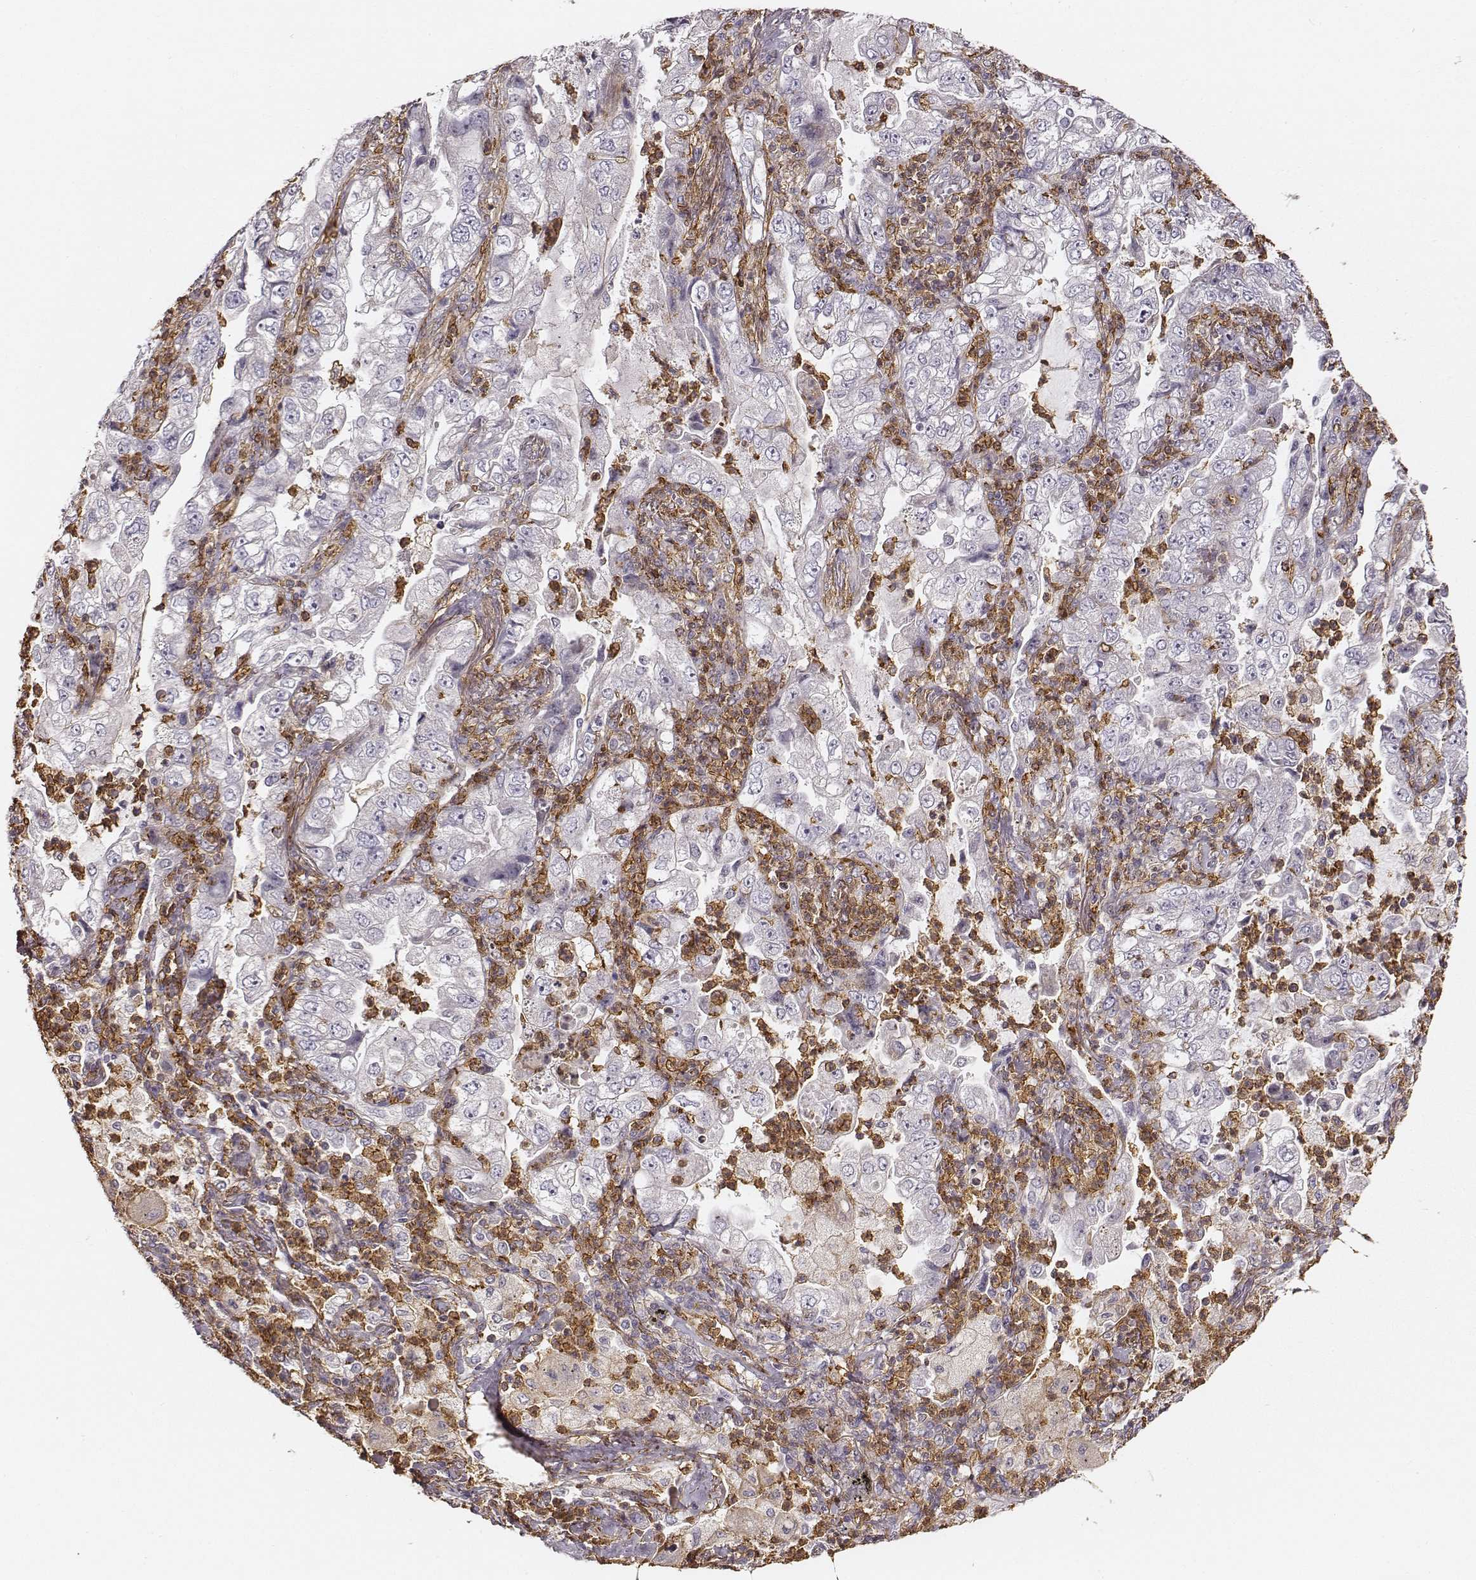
{"staining": {"intensity": "negative", "quantity": "none", "location": "none"}, "tissue": "lung cancer", "cell_type": "Tumor cells", "image_type": "cancer", "snomed": [{"axis": "morphology", "description": "Adenocarcinoma, NOS"}, {"axis": "topography", "description": "Lung"}], "caption": "This image is of lung cancer (adenocarcinoma) stained with immunohistochemistry to label a protein in brown with the nuclei are counter-stained blue. There is no expression in tumor cells. (Brightfield microscopy of DAB IHC at high magnification).", "gene": "ZYX", "patient": {"sex": "female", "age": 73}}